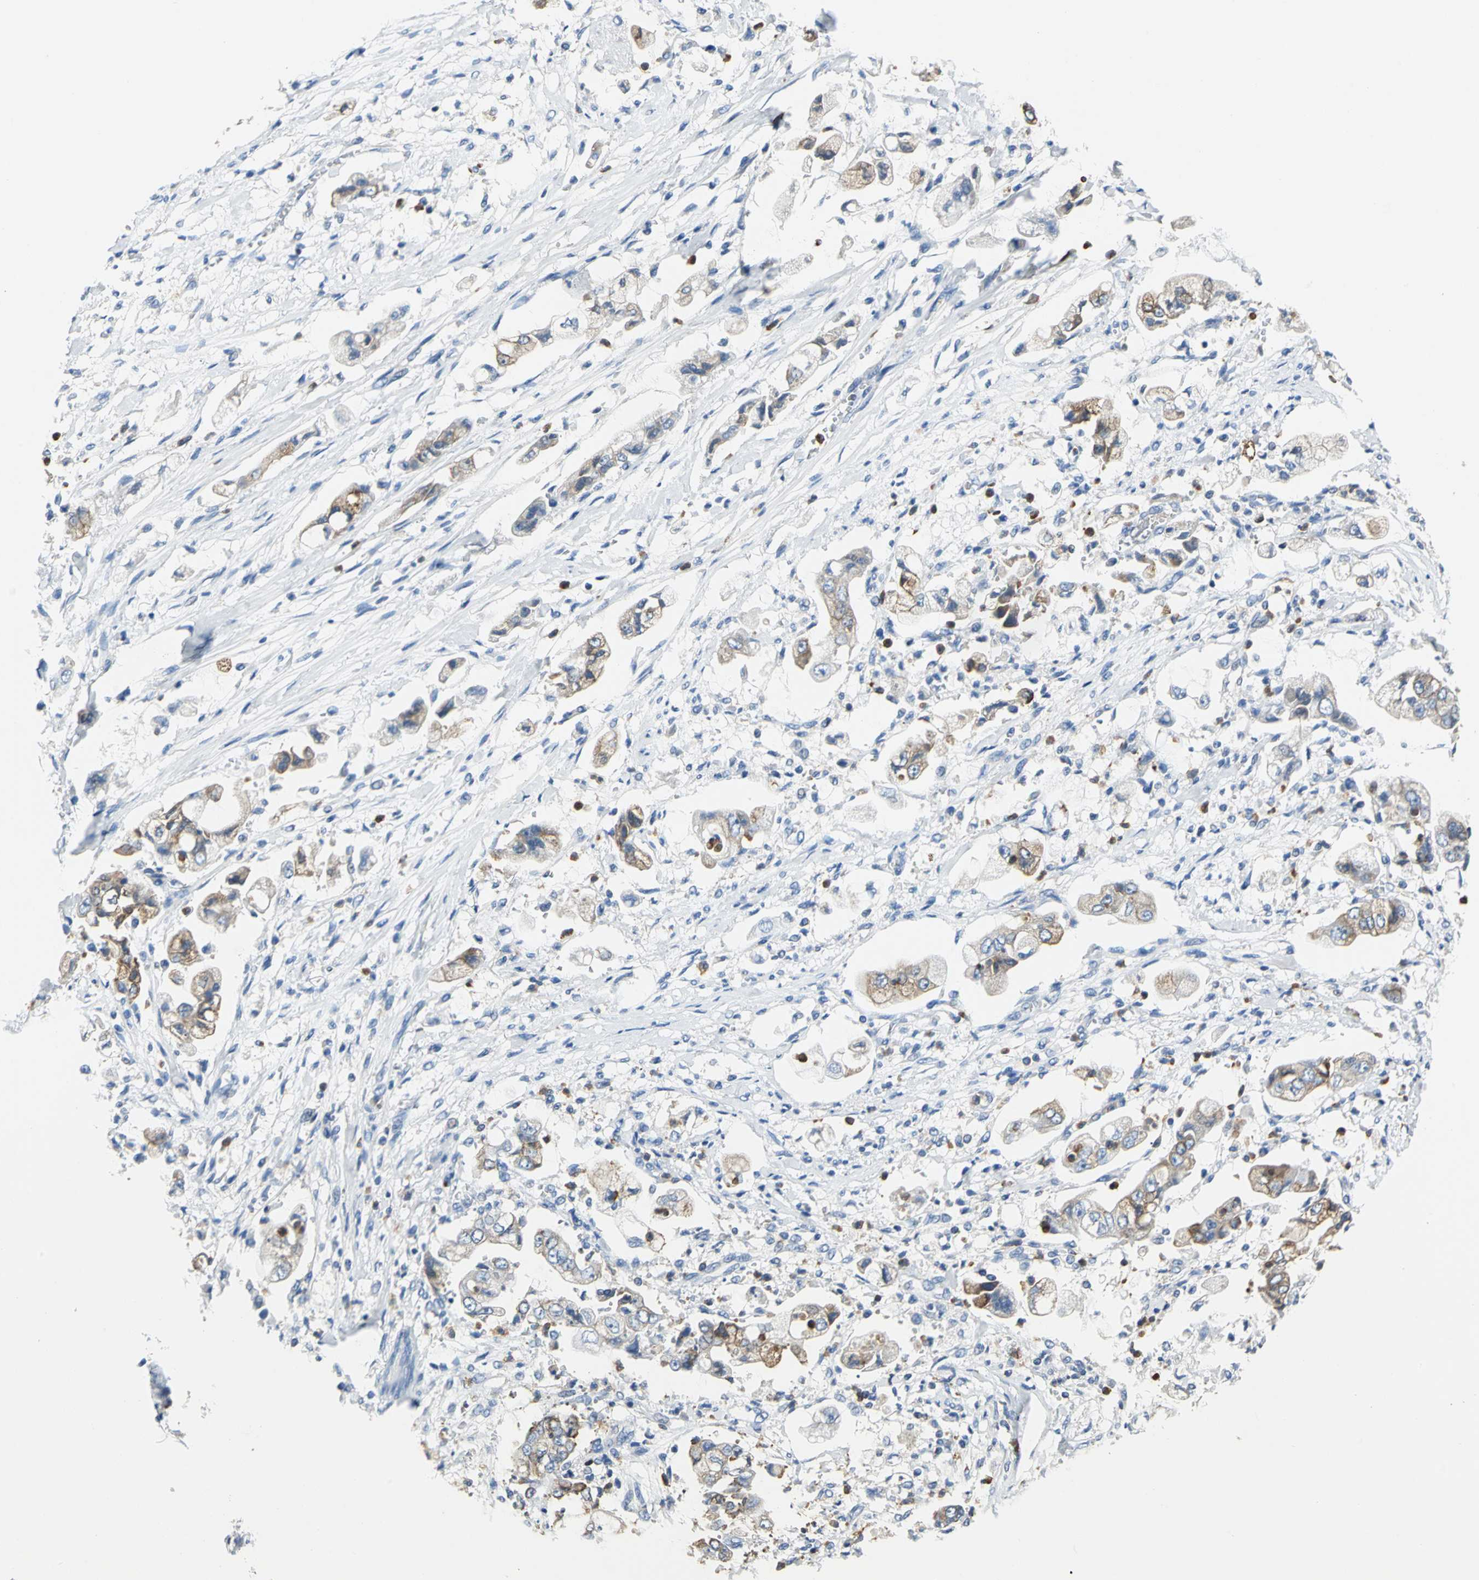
{"staining": {"intensity": "moderate", "quantity": ">75%", "location": "cytoplasmic/membranous"}, "tissue": "stomach cancer", "cell_type": "Tumor cells", "image_type": "cancer", "snomed": [{"axis": "morphology", "description": "Adenocarcinoma, NOS"}, {"axis": "topography", "description": "Stomach"}], "caption": "Stomach adenocarcinoma tissue shows moderate cytoplasmic/membranous positivity in about >75% of tumor cells, visualized by immunohistochemistry. Using DAB (3,3'-diaminobenzidine) (brown) and hematoxylin (blue) stains, captured at high magnification using brightfield microscopy.", "gene": "SEPTIN6", "patient": {"sex": "male", "age": 62}}